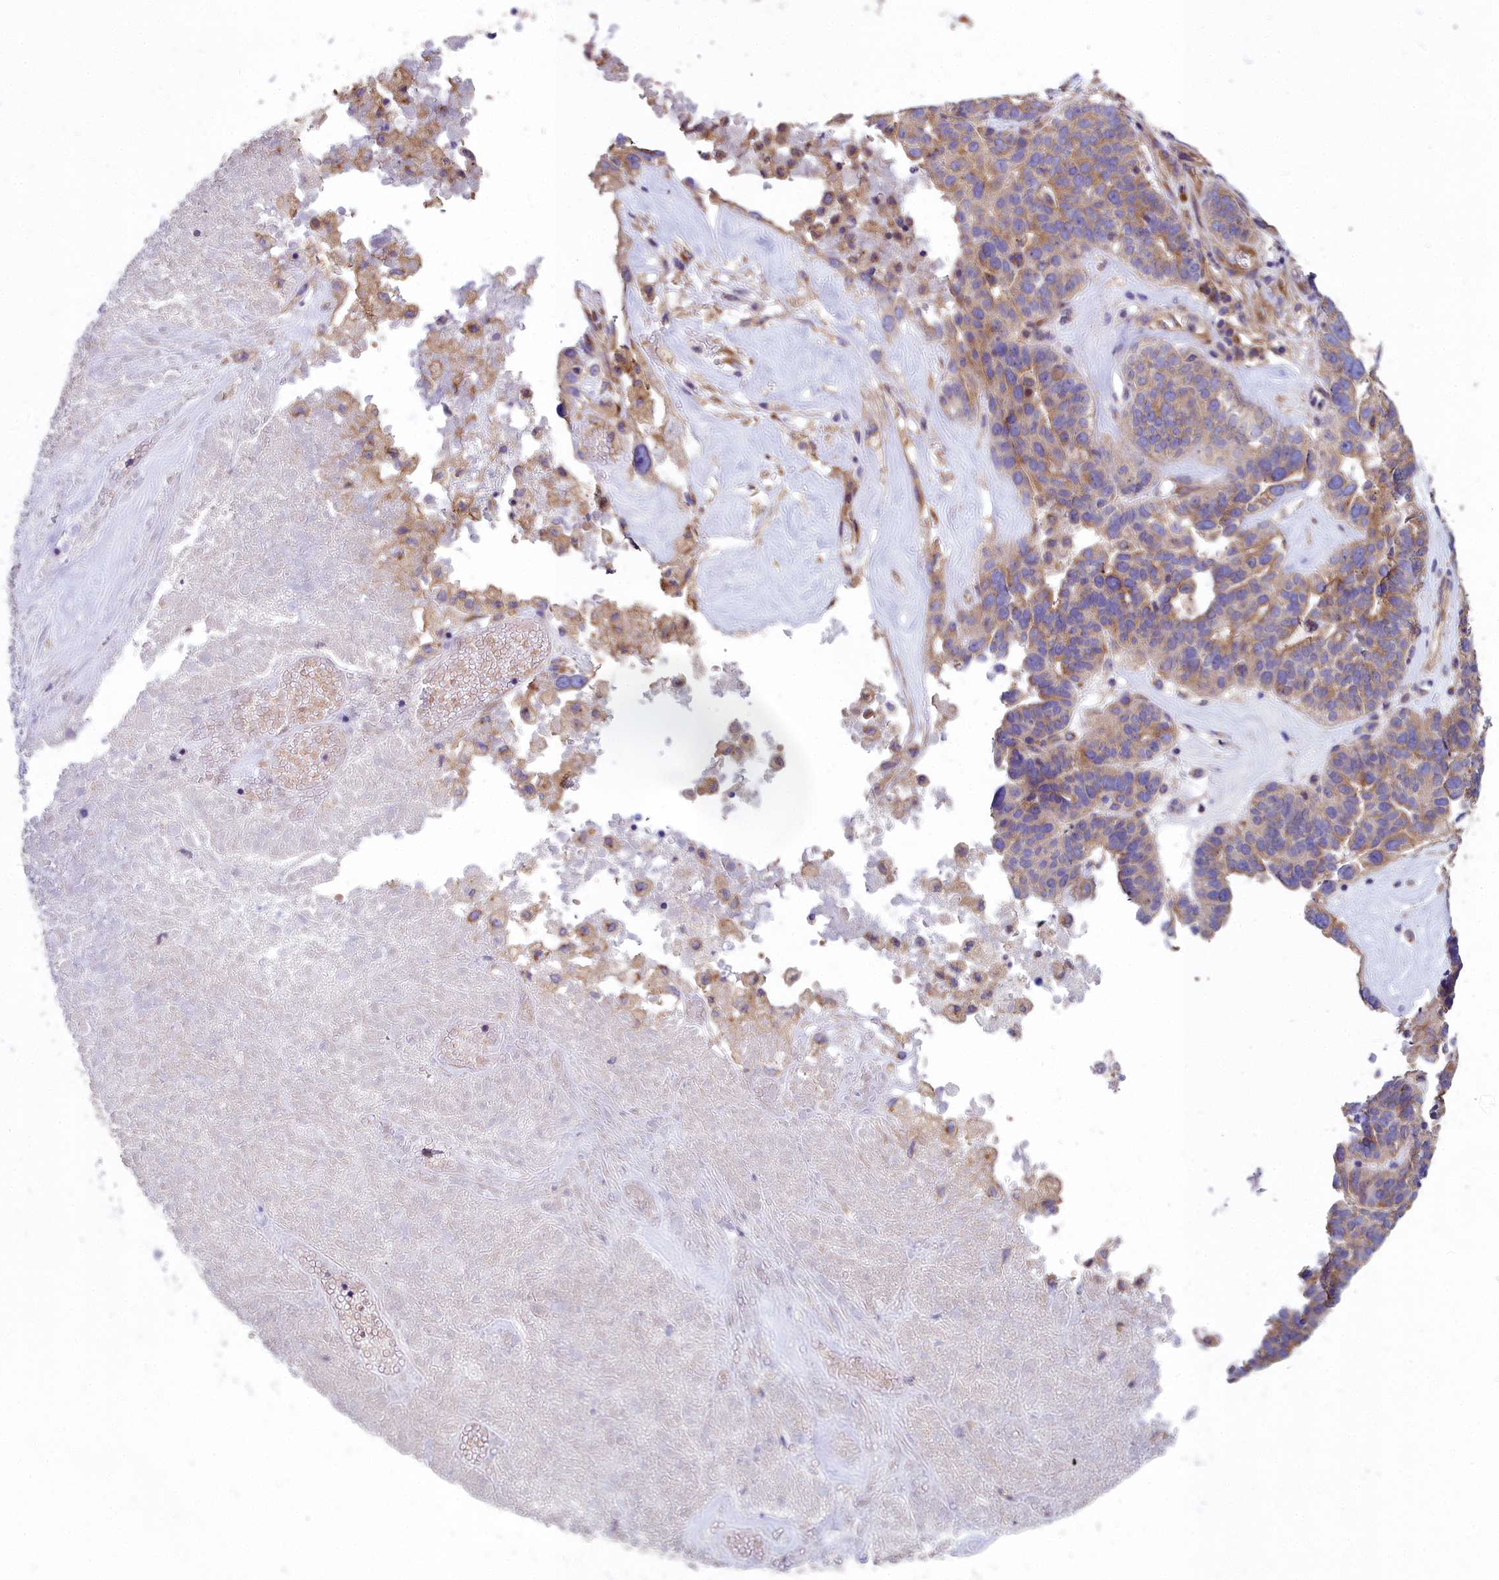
{"staining": {"intensity": "moderate", "quantity": "25%-75%", "location": "cytoplasmic/membranous"}, "tissue": "ovarian cancer", "cell_type": "Tumor cells", "image_type": "cancer", "snomed": [{"axis": "morphology", "description": "Cystadenocarcinoma, serous, NOS"}, {"axis": "topography", "description": "Ovary"}], "caption": "Tumor cells display medium levels of moderate cytoplasmic/membranous staining in about 25%-75% of cells in human ovarian cancer.", "gene": "DCTN3", "patient": {"sex": "female", "age": 59}}